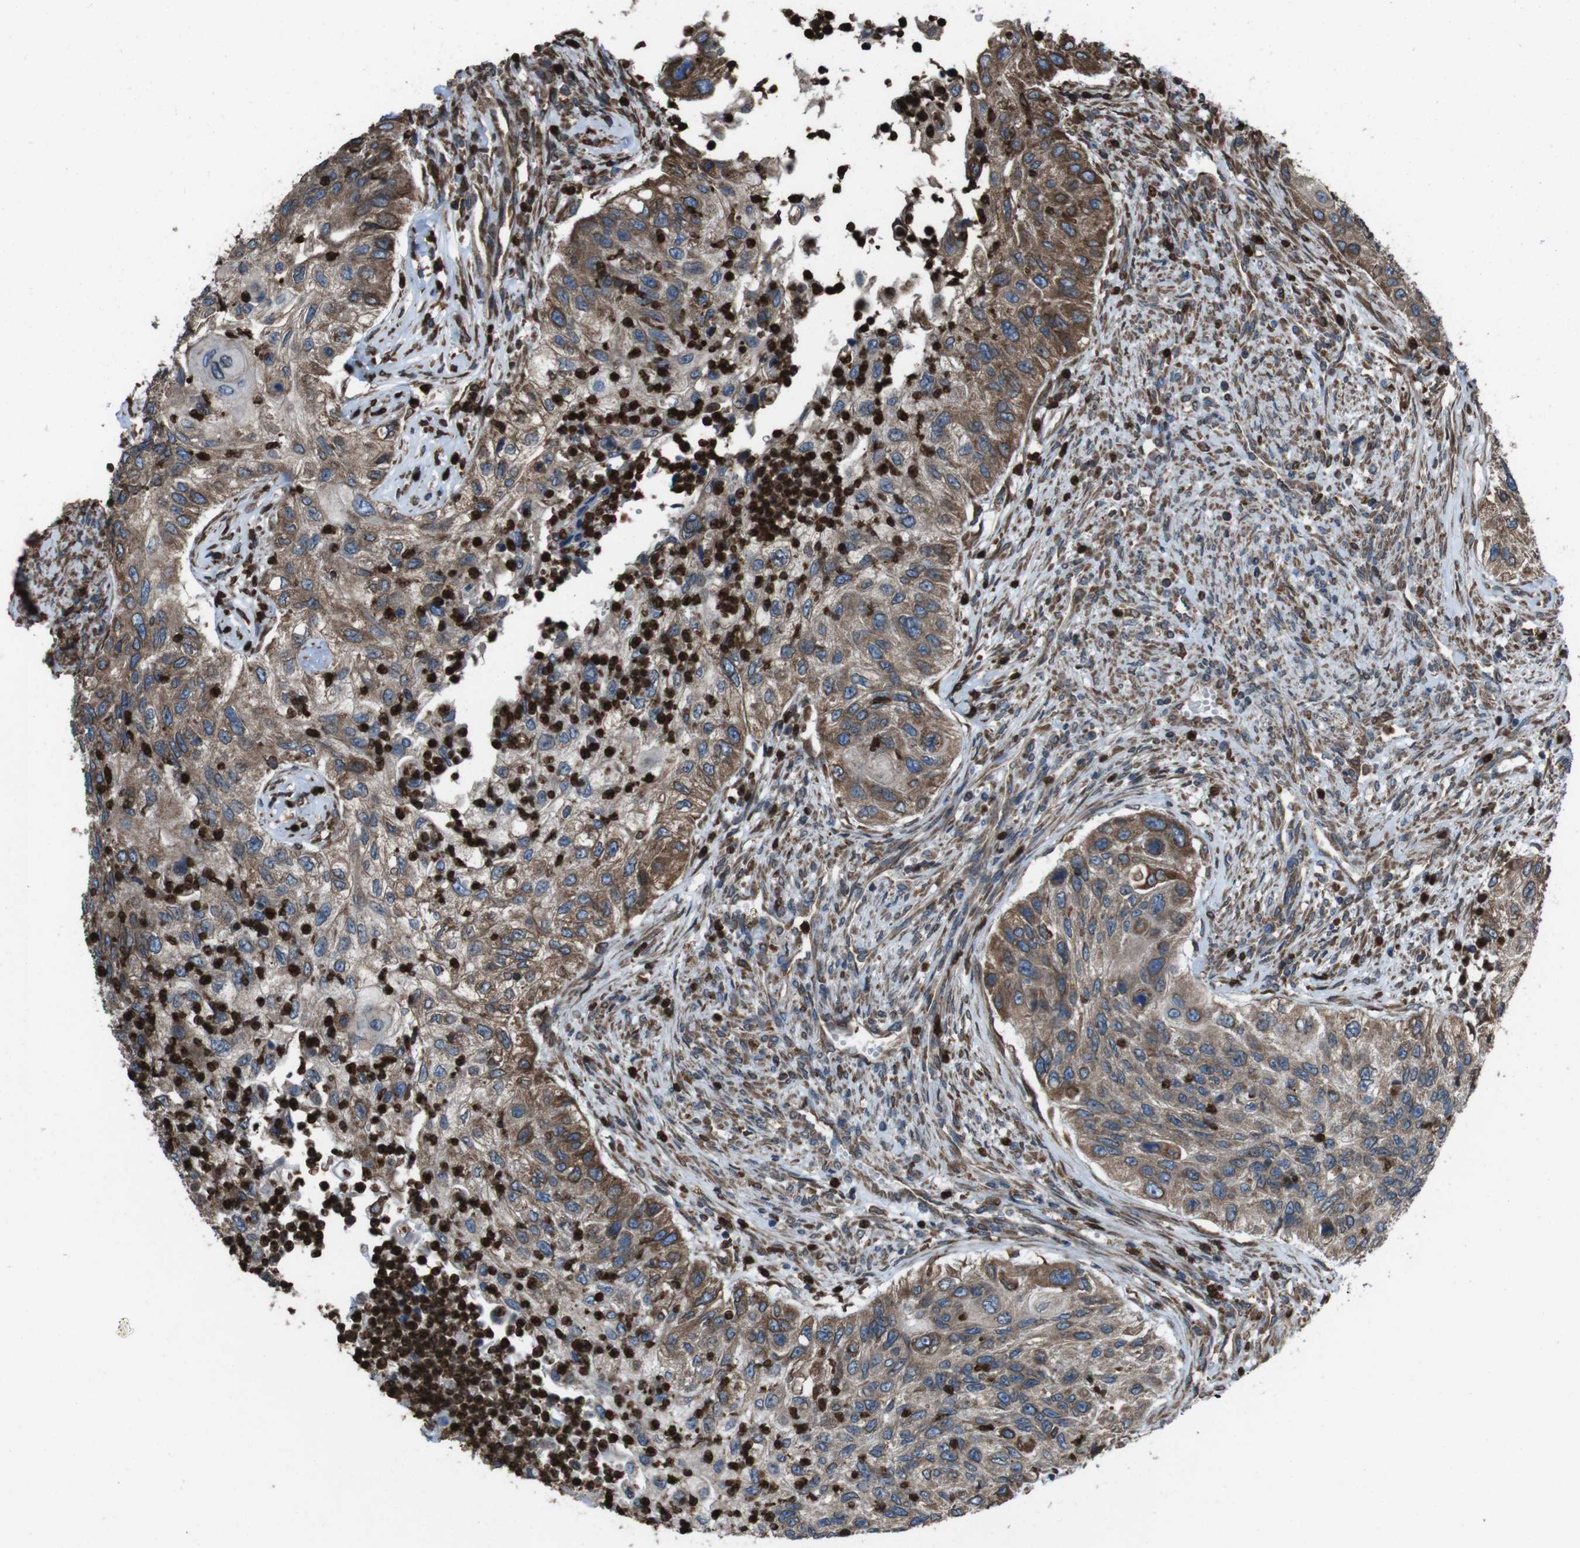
{"staining": {"intensity": "moderate", "quantity": ">75%", "location": "cytoplasmic/membranous"}, "tissue": "urothelial cancer", "cell_type": "Tumor cells", "image_type": "cancer", "snomed": [{"axis": "morphology", "description": "Urothelial carcinoma, High grade"}, {"axis": "topography", "description": "Urinary bladder"}], "caption": "DAB immunohistochemical staining of urothelial cancer exhibits moderate cytoplasmic/membranous protein expression in approximately >75% of tumor cells.", "gene": "APMAP", "patient": {"sex": "female", "age": 60}}